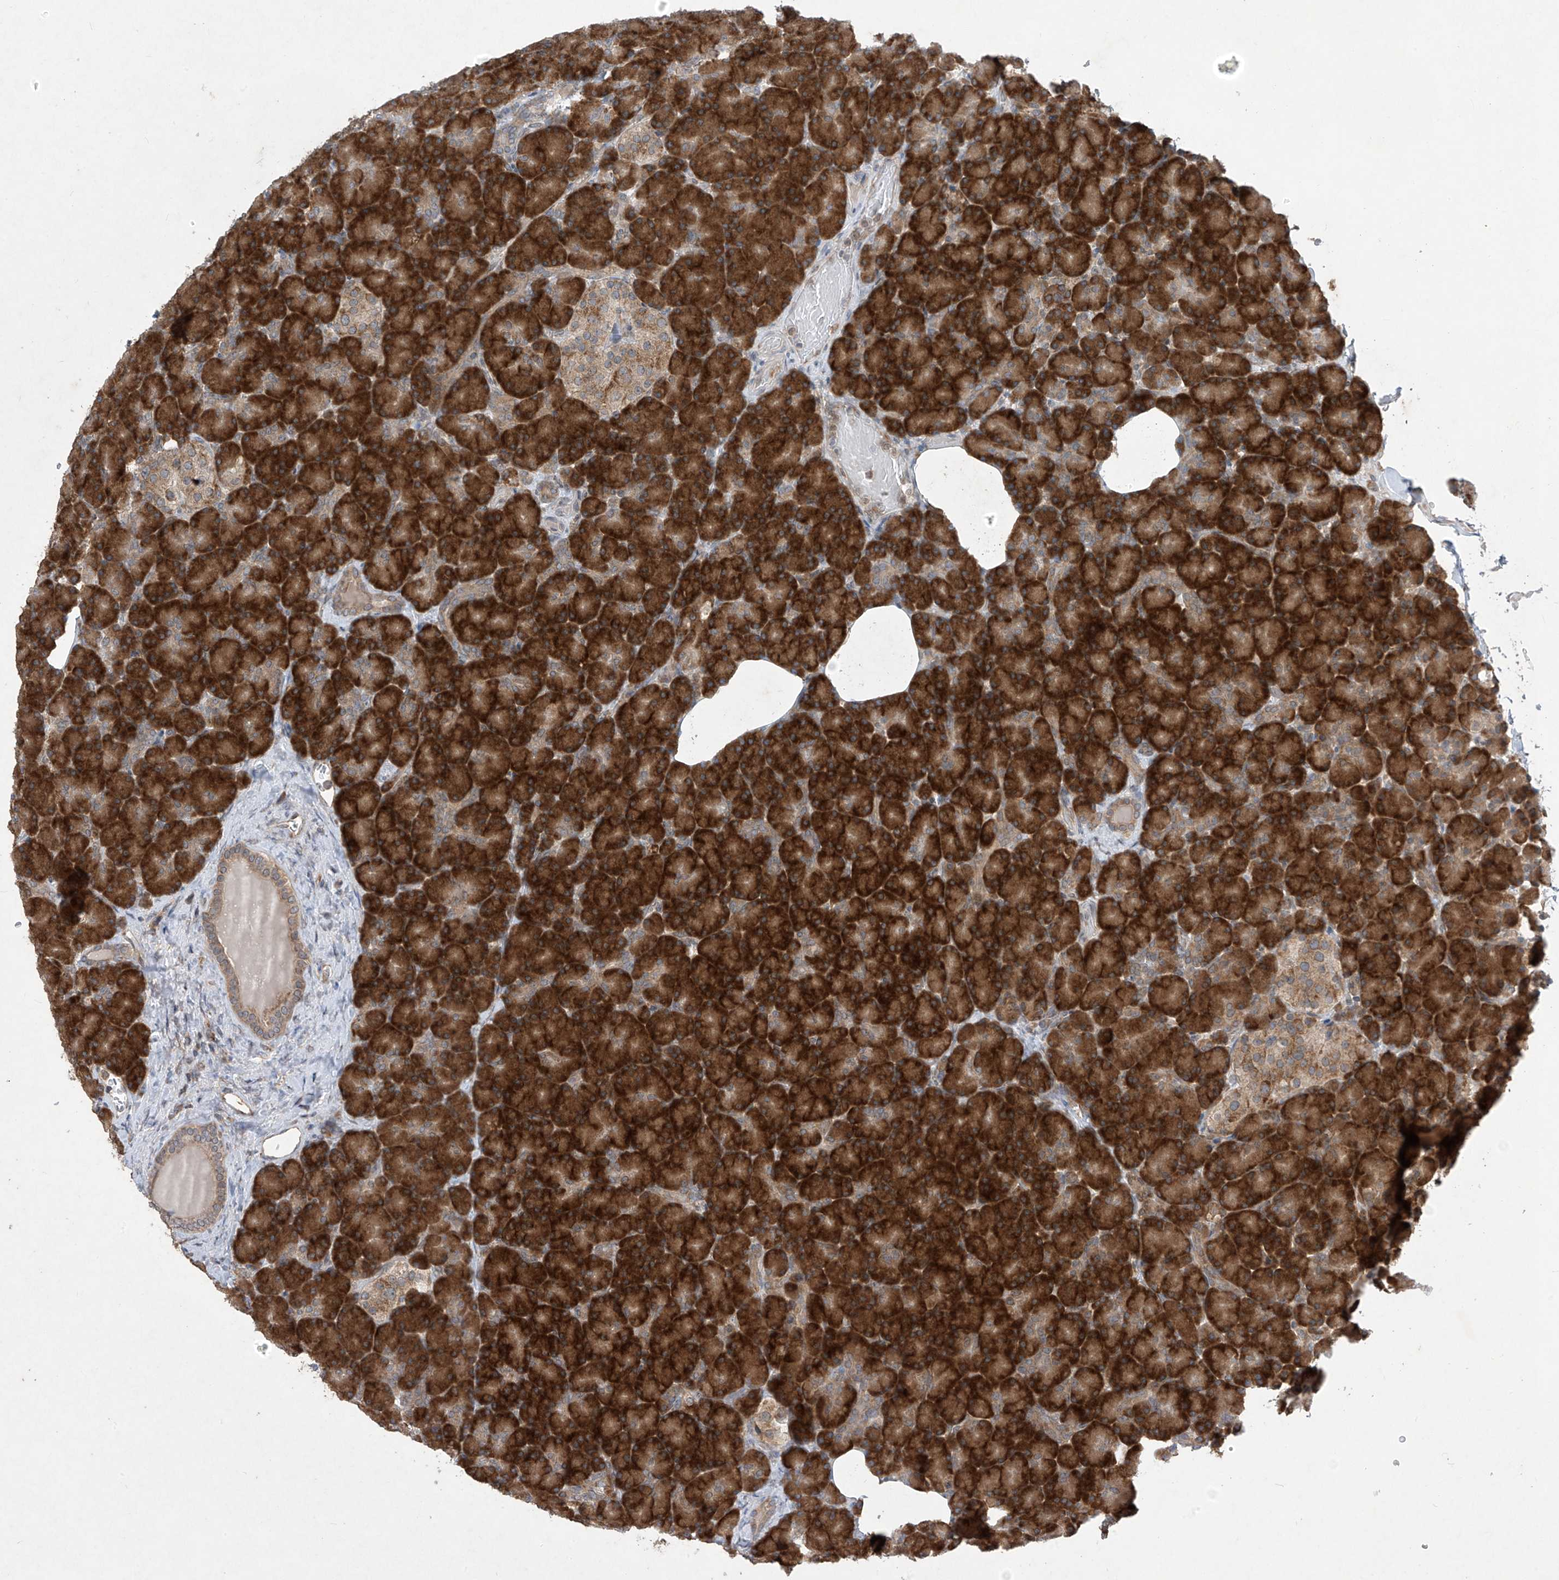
{"staining": {"intensity": "strong", "quantity": ">75%", "location": "cytoplasmic/membranous"}, "tissue": "pancreas", "cell_type": "Exocrine glandular cells", "image_type": "normal", "snomed": [{"axis": "morphology", "description": "Normal tissue, NOS"}, {"axis": "topography", "description": "Pancreas"}], "caption": "IHC photomicrograph of unremarkable pancreas: human pancreas stained using IHC displays high levels of strong protein expression localized specifically in the cytoplasmic/membranous of exocrine glandular cells, appearing as a cytoplasmic/membranous brown color.", "gene": "RPL34", "patient": {"sex": "female", "age": 43}}